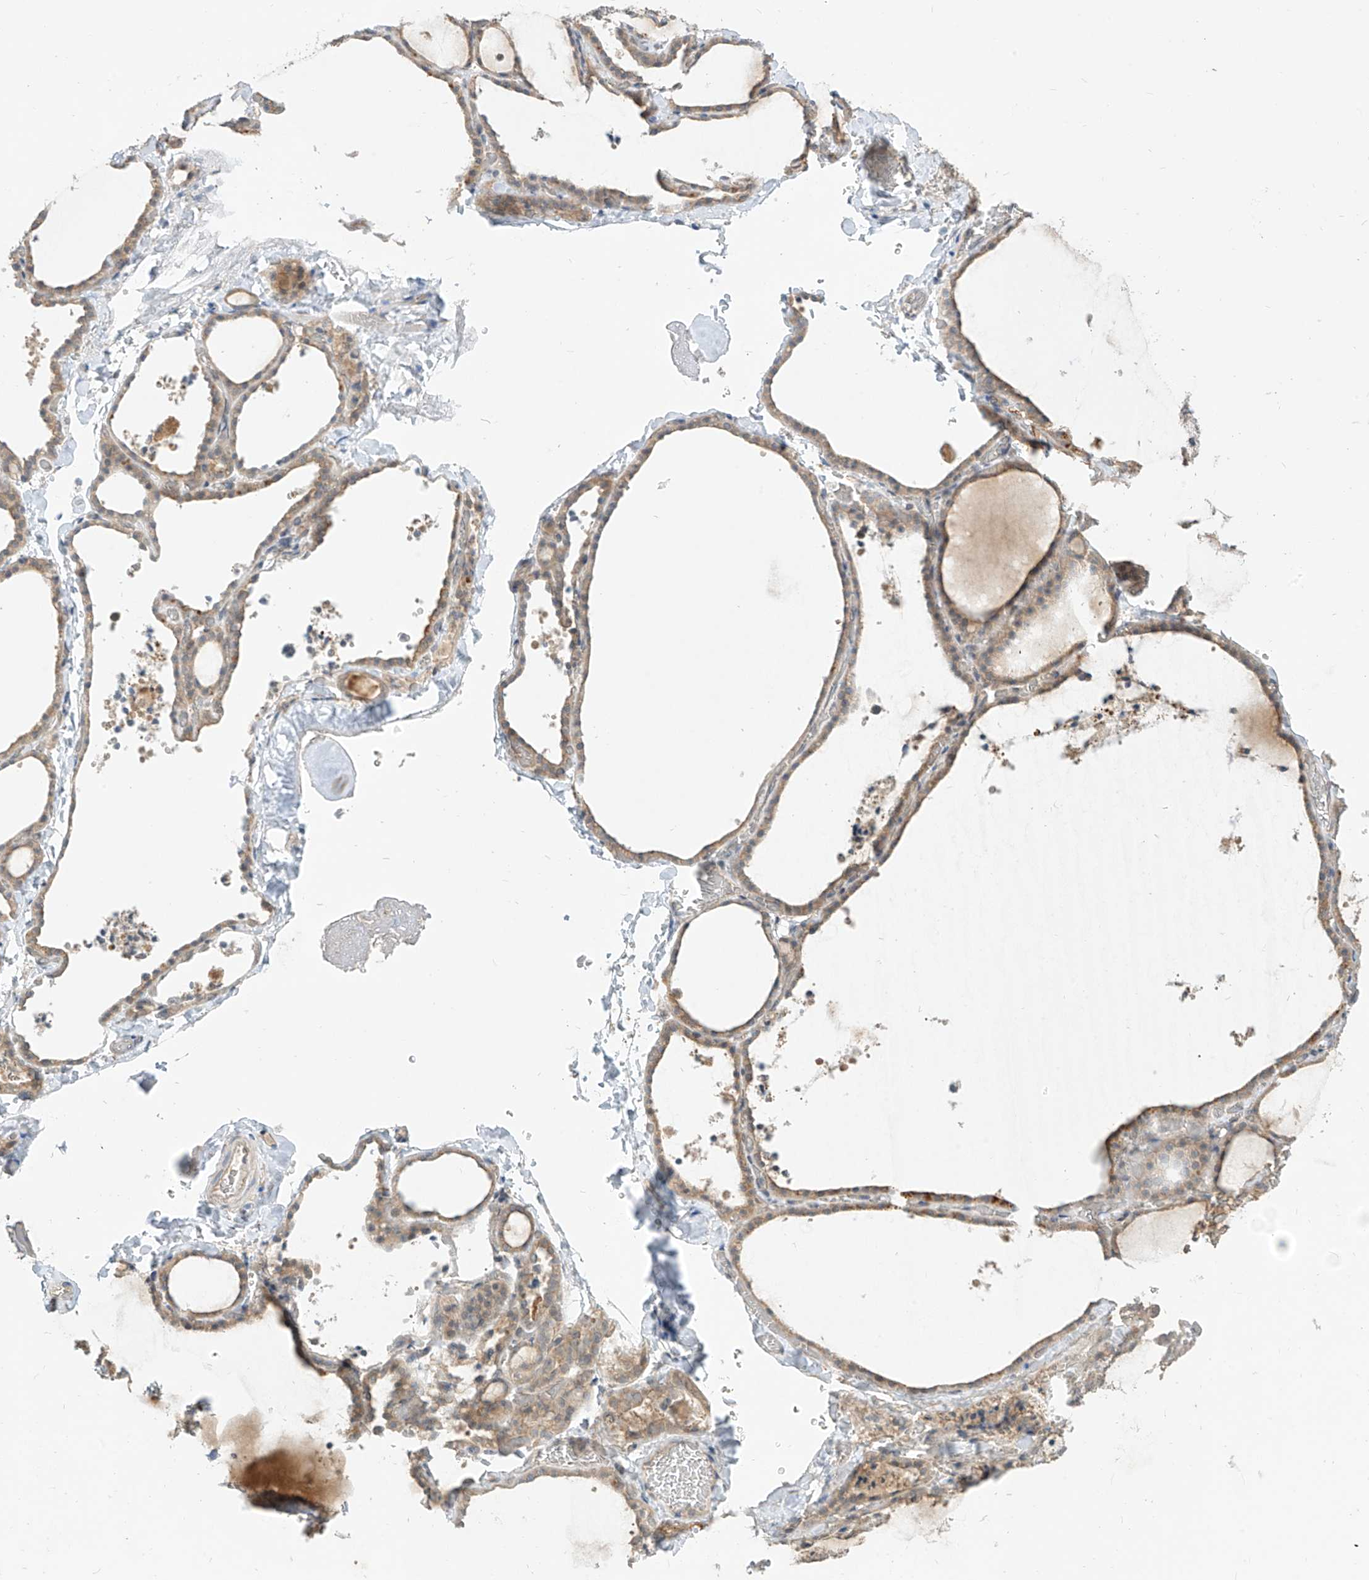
{"staining": {"intensity": "weak", "quantity": ">75%", "location": "cytoplasmic/membranous"}, "tissue": "thyroid gland", "cell_type": "Glandular cells", "image_type": "normal", "snomed": [{"axis": "morphology", "description": "Normal tissue, NOS"}, {"axis": "topography", "description": "Thyroid gland"}], "caption": "Immunohistochemical staining of normal thyroid gland shows low levels of weak cytoplasmic/membranous positivity in approximately >75% of glandular cells.", "gene": "MTUS2", "patient": {"sex": "female", "age": 22}}